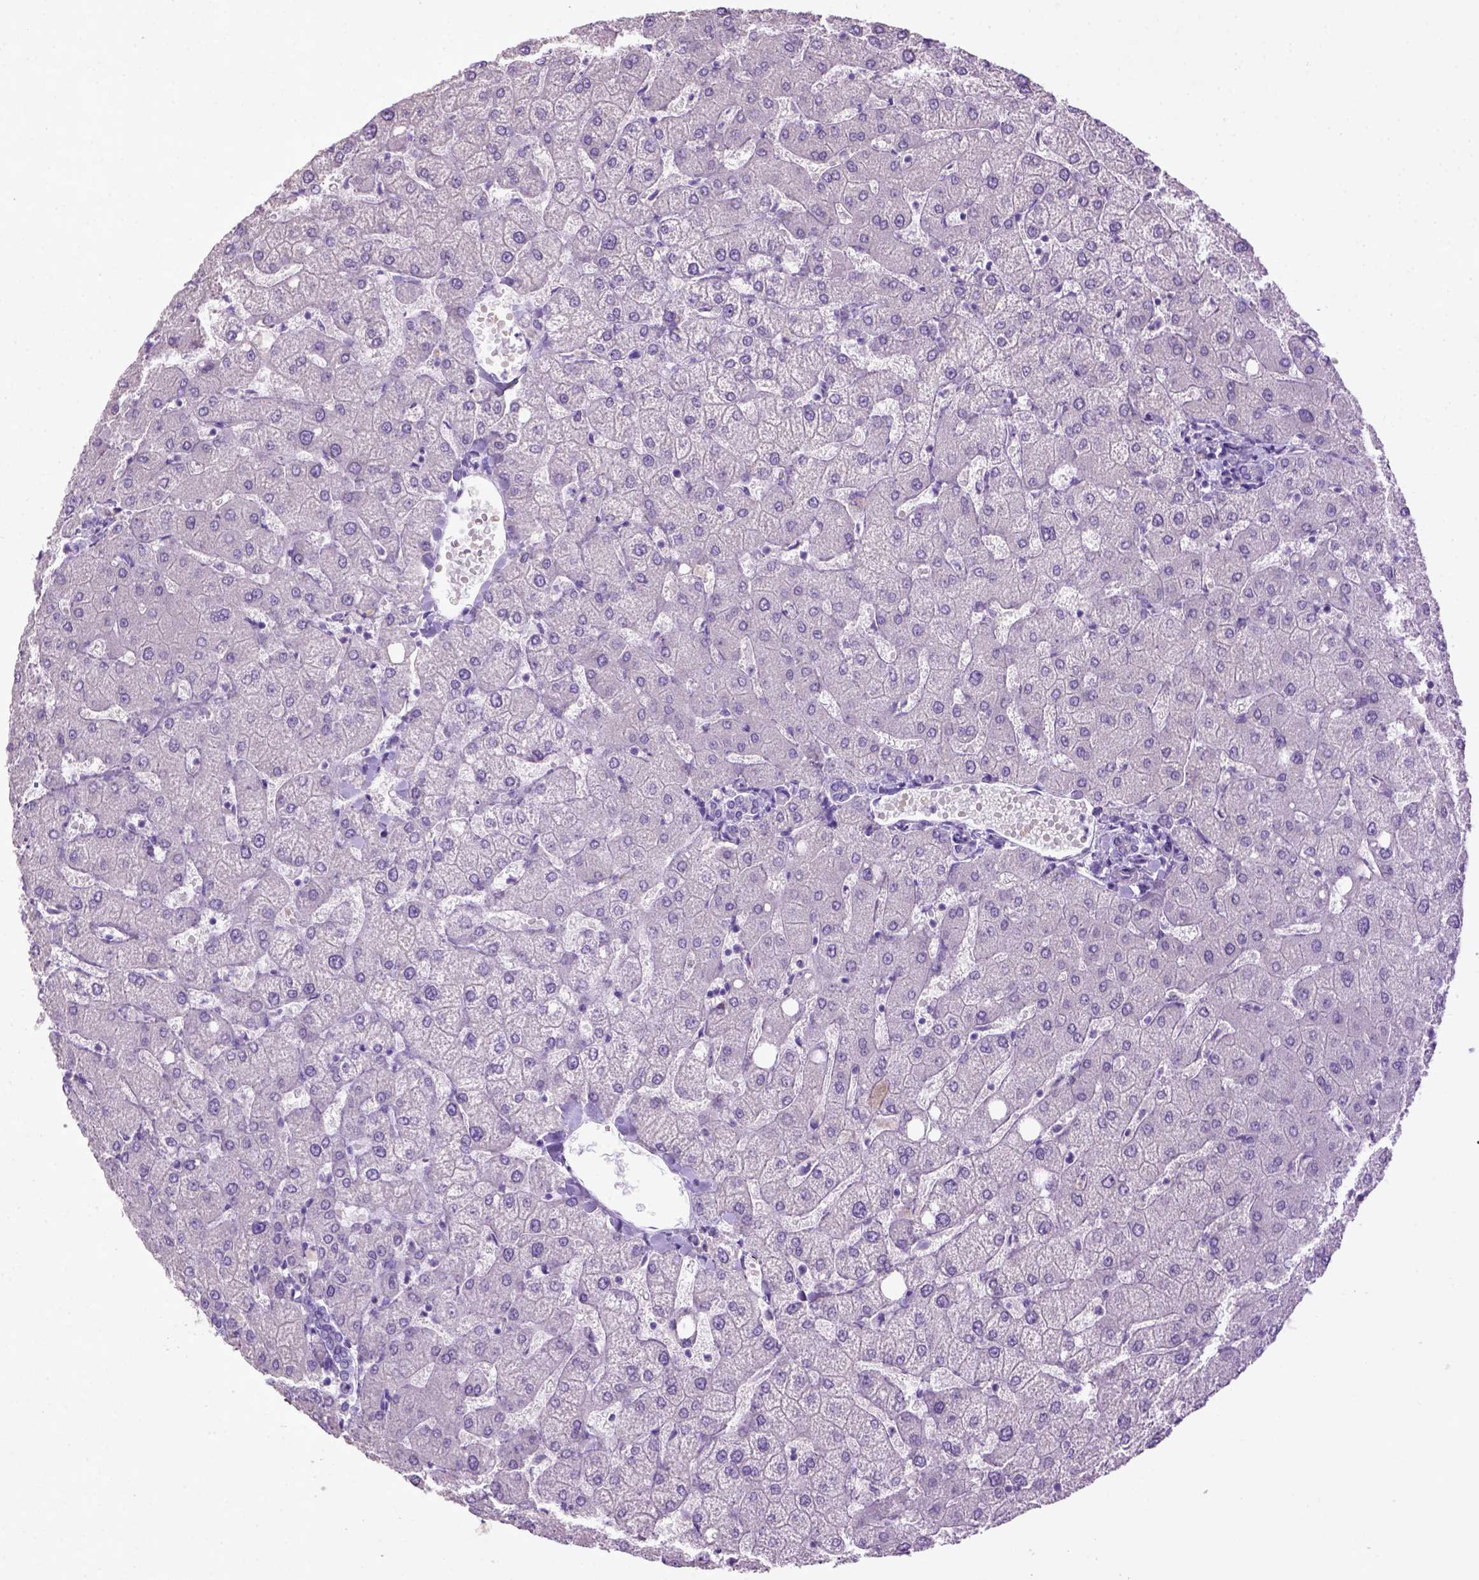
{"staining": {"intensity": "negative", "quantity": "none", "location": "none"}, "tissue": "liver", "cell_type": "Cholangiocytes", "image_type": "normal", "snomed": [{"axis": "morphology", "description": "Normal tissue, NOS"}, {"axis": "topography", "description": "Liver"}], "caption": "This histopathology image is of benign liver stained with IHC to label a protein in brown with the nuclei are counter-stained blue. There is no staining in cholangiocytes. Brightfield microscopy of IHC stained with DAB (brown) and hematoxylin (blue), captured at high magnification.", "gene": "CYP24A1", "patient": {"sex": "female", "age": 54}}